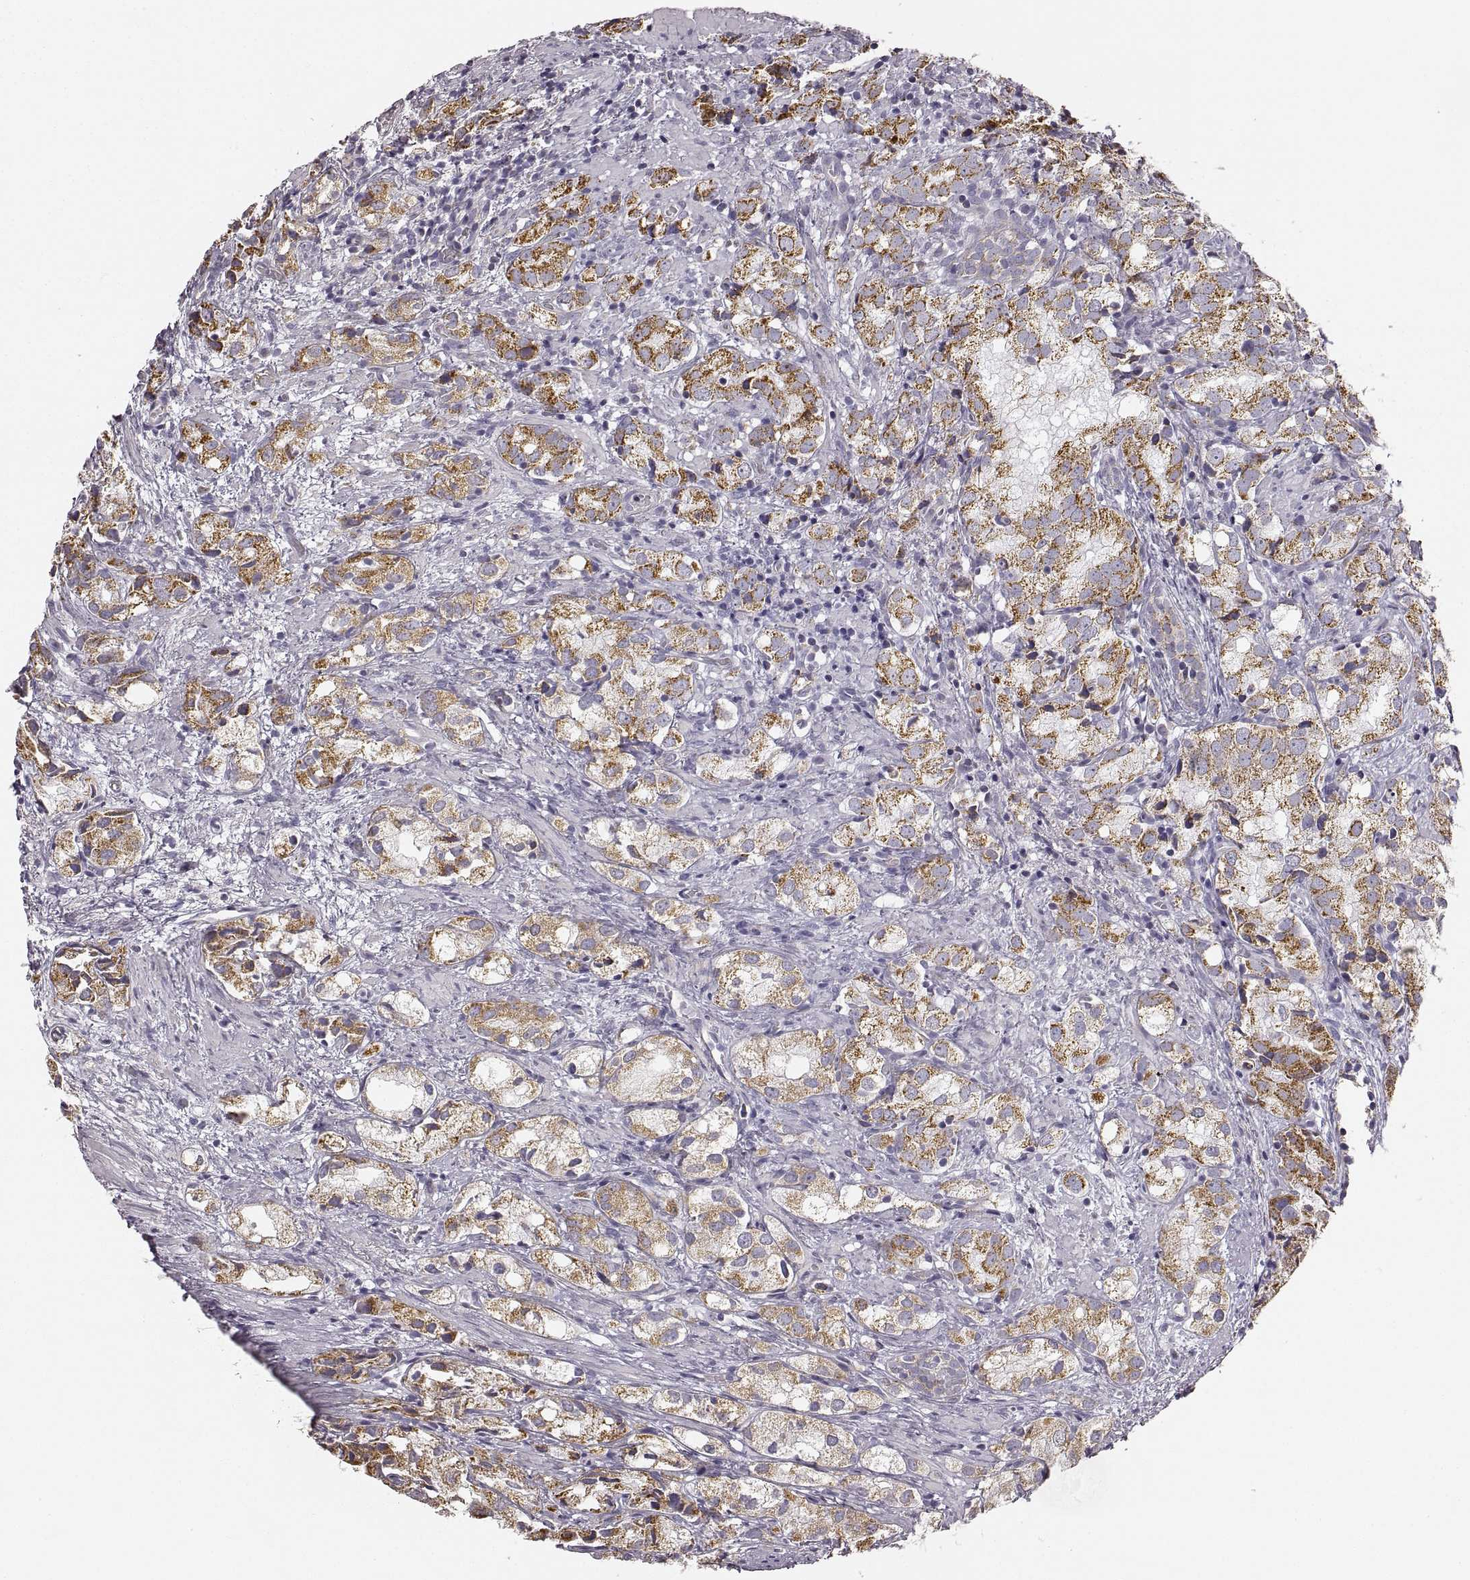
{"staining": {"intensity": "moderate", "quantity": "<25%", "location": "cytoplasmic/membranous"}, "tissue": "prostate cancer", "cell_type": "Tumor cells", "image_type": "cancer", "snomed": [{"axis": "morphology", "description": "Adenocarcinoma, High grade"}, {"axis": "topography", "description": "Prostate"}], "caption": "Protein staining by IHC displays moderate cytoplasmic/membranous positivity in about <25% of tumor cells in prostate cancer.", "gene": "RDH13", "patient": {"sex": "male", "age": 82}}